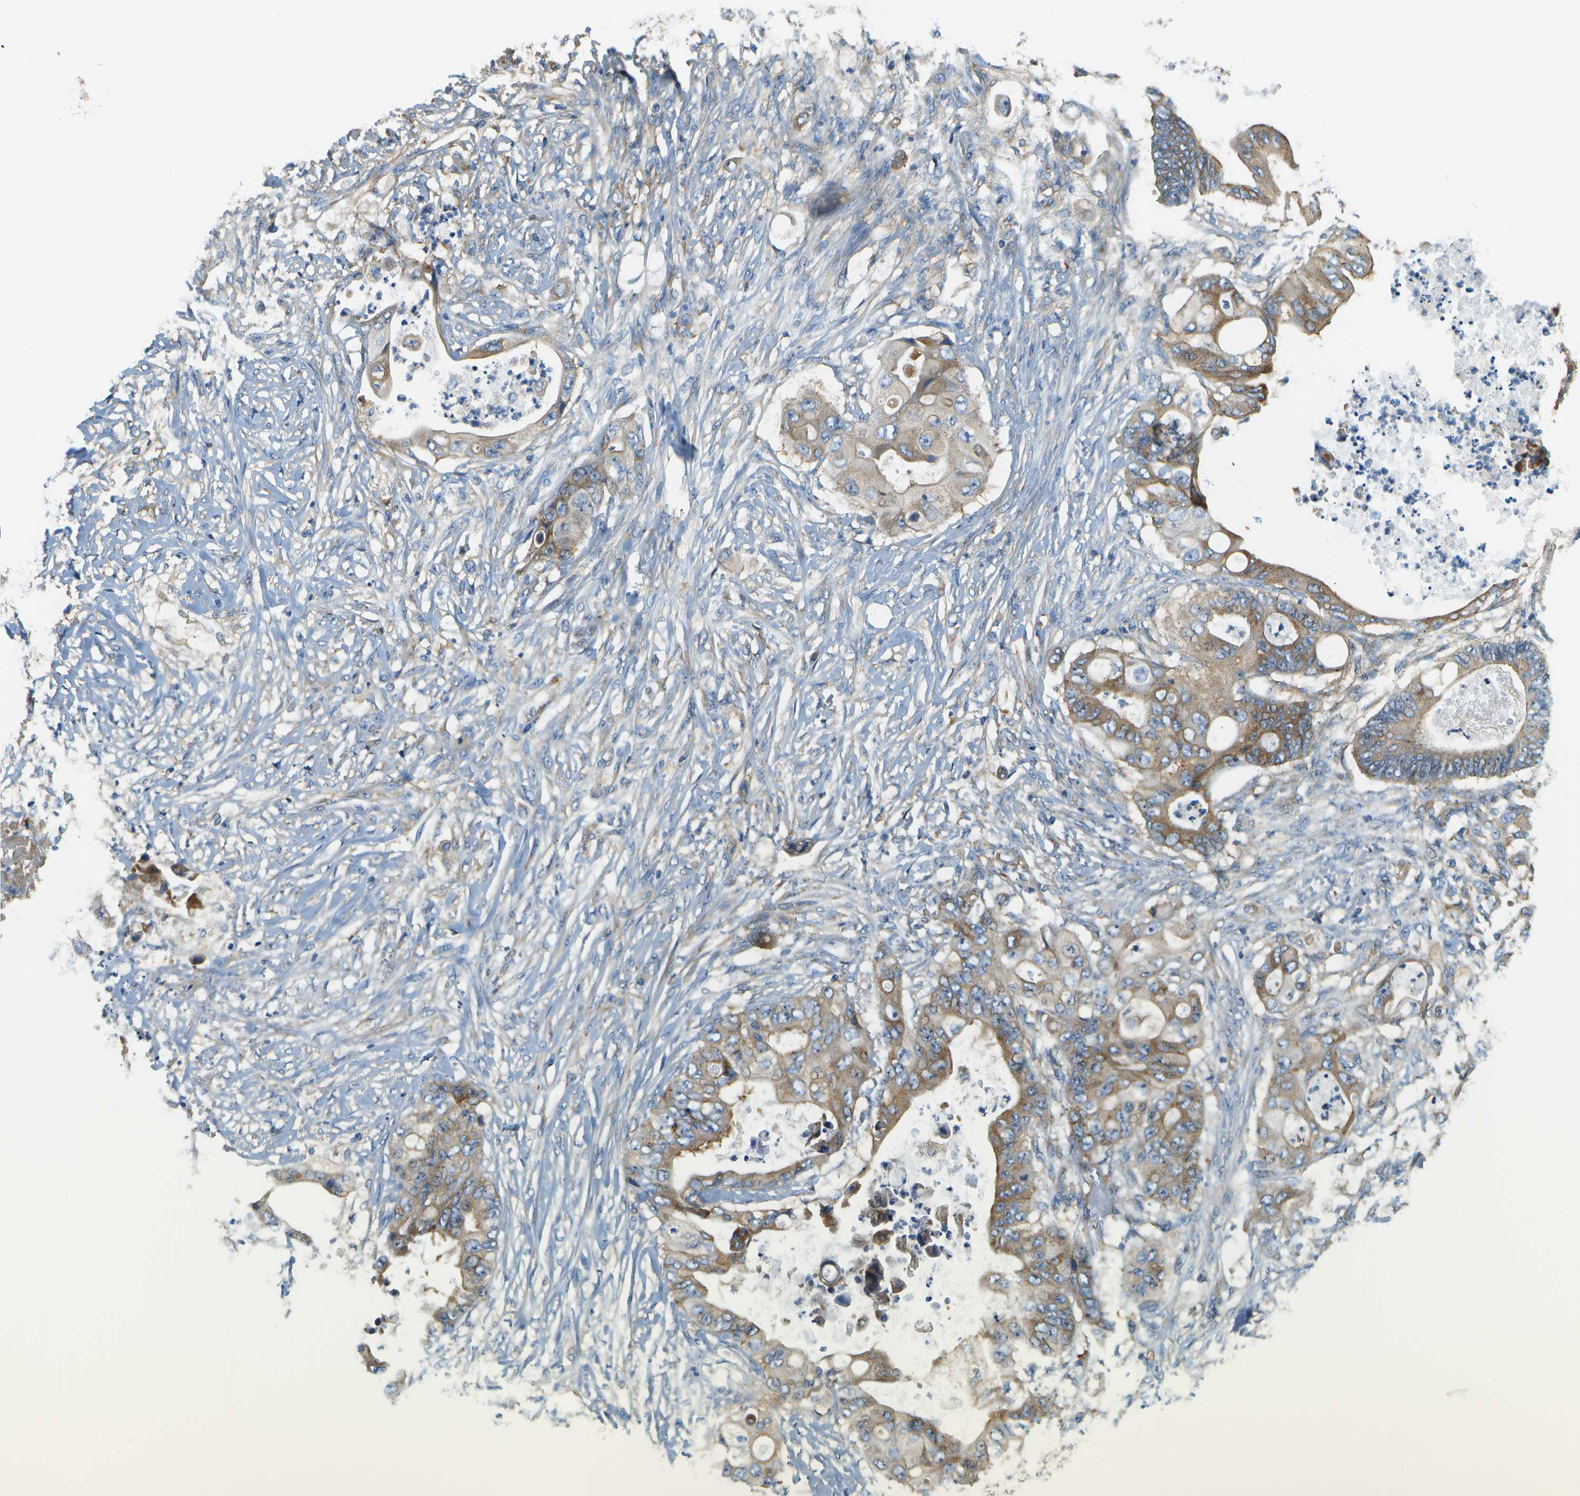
{"staining": {"intensity": "moderate", "quantity": "25%-75%", "location": "cytoplasmic/membranous"}, "tissue": "stomach cancer", "cell_type": "Tumor cells", "image_type": "cancer", "snomed": [{"axis": "morphology", "description": "Adenocarcinoma, NOS"}, {"axis": "topography", "description": "Stomach"}], "caption": "A high-resolution image shows immunohistochemistry (IHC) staining of adenocarcinoma (stomach), which reveals moderate cytoplasmic/membranous positivity in about 25%-75% of tumor cells.", "gene": "CLTC", "patient": {"sex": "female", "age": 73}}